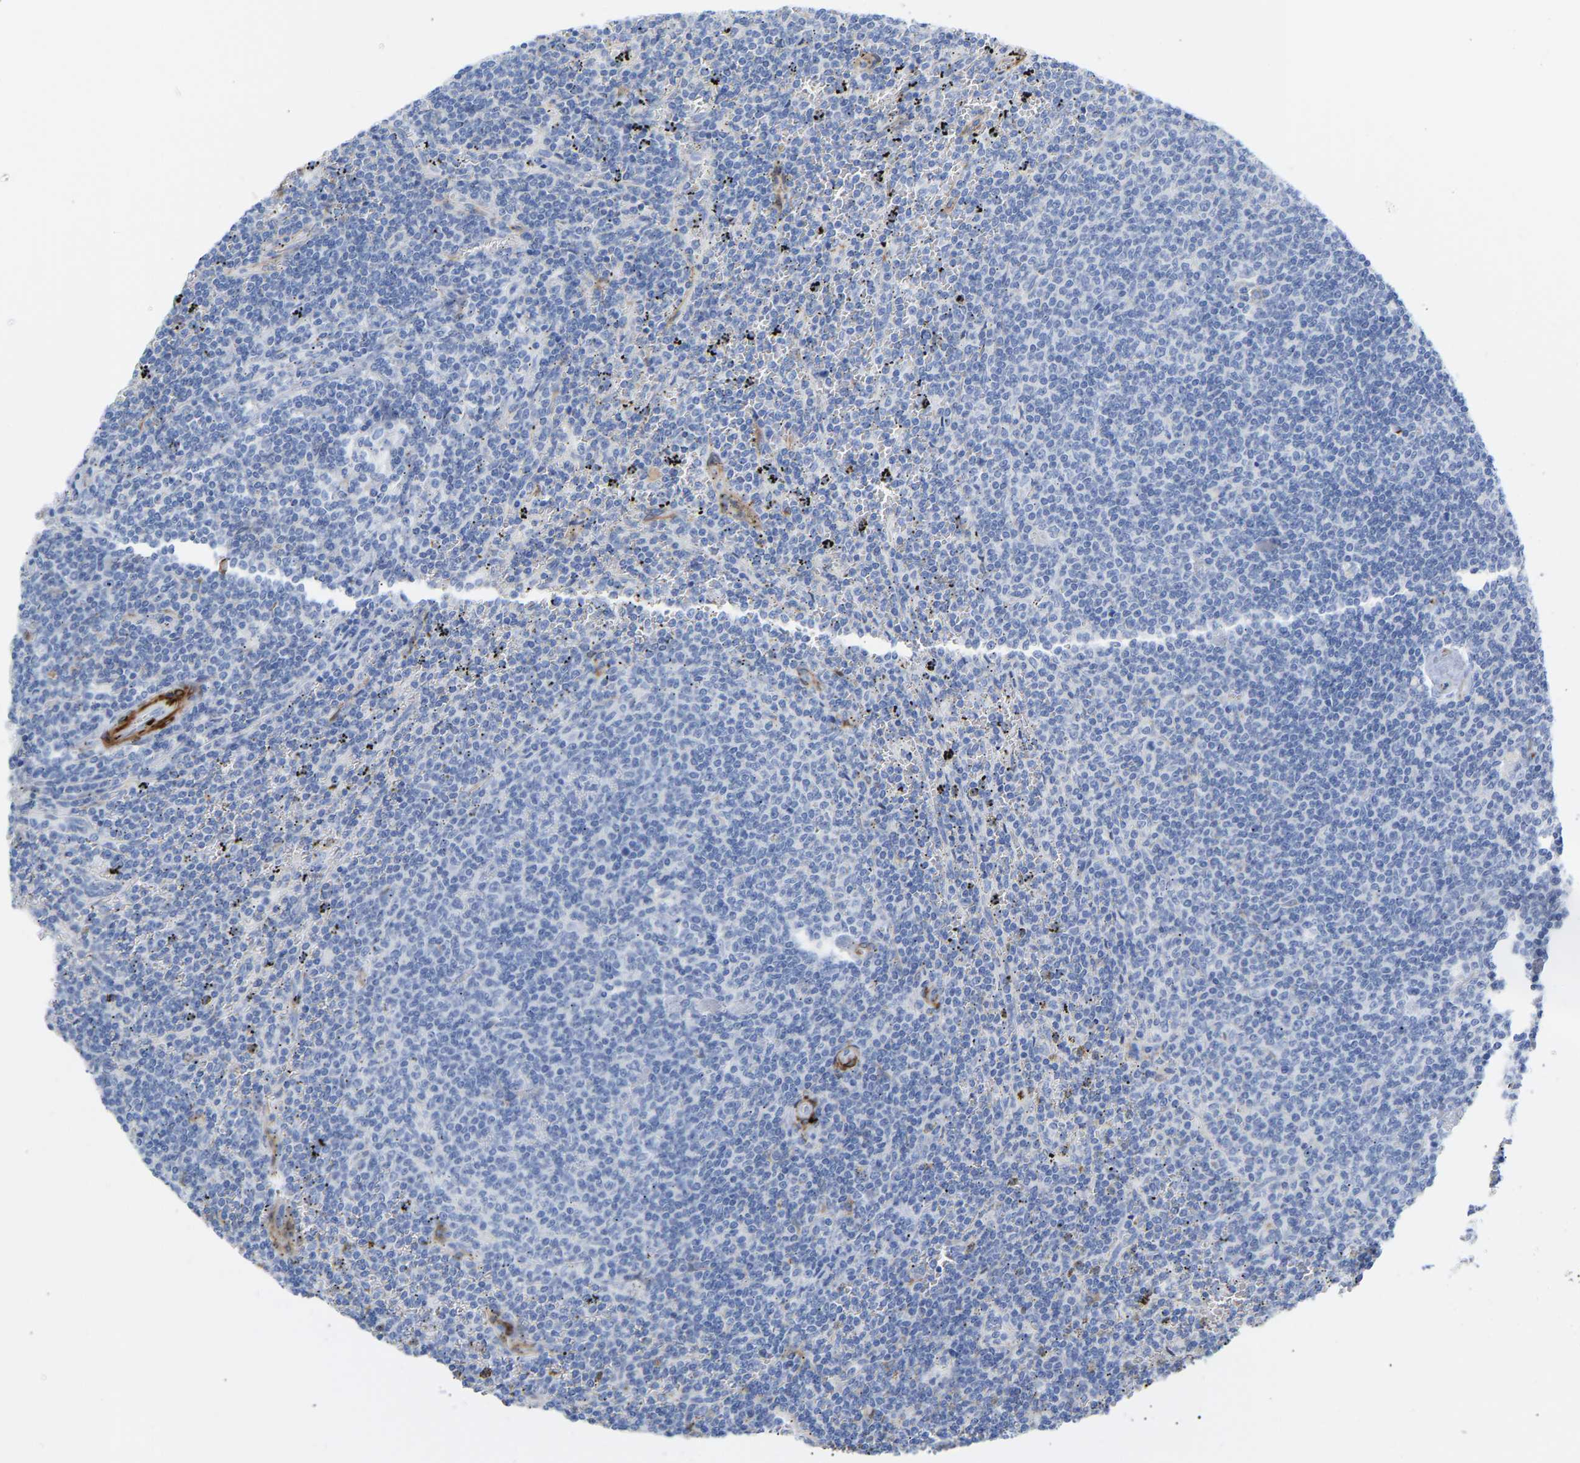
{"staining": {"intensity": "negative", "quantity": "none", "location": "none"}, "tissue": "lymphoma", "cell_type": "Tumor cells", "image_type": "cancer", "snomed": [{"axis": "morphology", "description": "Malignant lymphoma, non-Hodgkin's type, Low grade"}, {"axis": "topography", "description": "Spleen"}], "caption": "This is an immunohistochemistry image of human lymphoma. There is no expression in tumor cells.", "gene": "AMPH", "patient": {"sex": "female", "age": 50}}